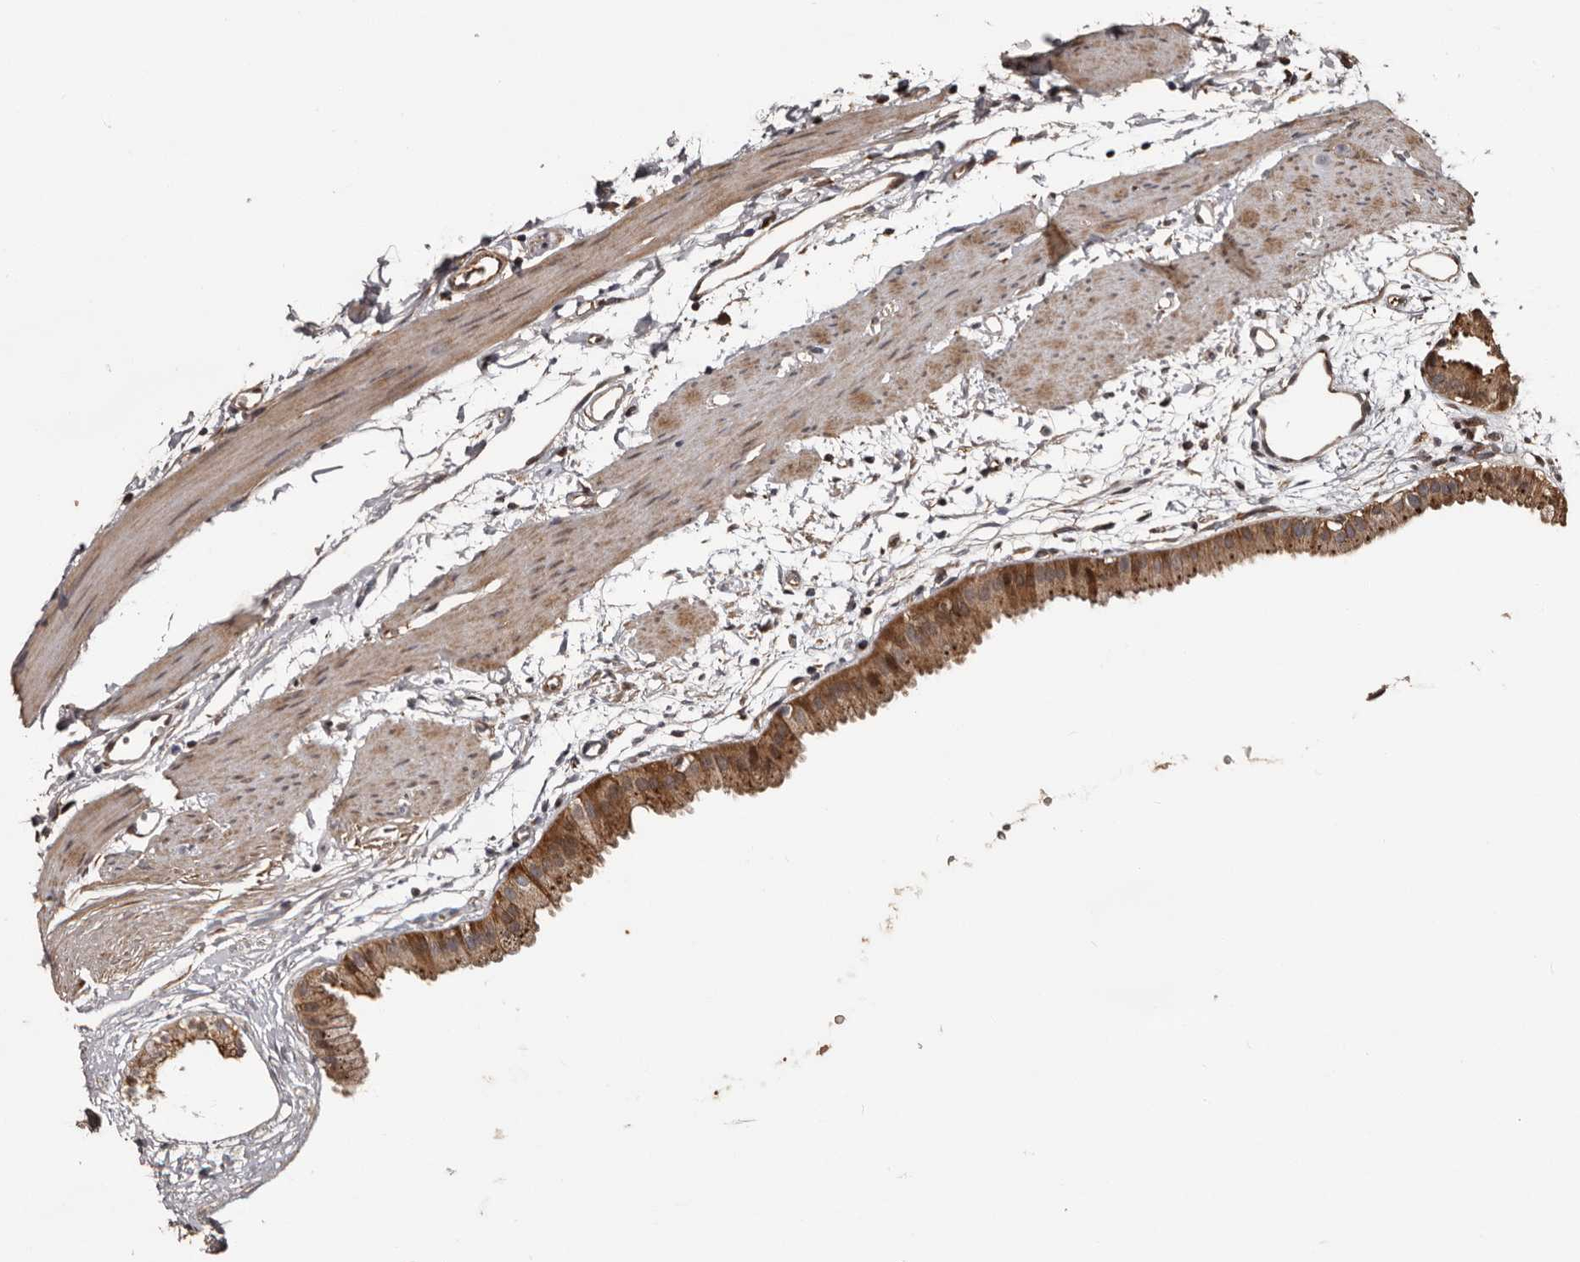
{"staining": {"intensity": "moderate", "quantity": ">75%", "location": "cytoplasmic/membranous"}, "tissue": "gallbladder", "cell_type": "Glandular cells", "image_type": "normal", "snomed": [{"axis": "morphology", "description": "Normal tissue, NOS"}, {"axis": "topography", "description": "Gallbladder"}], "caption": "IHC (DAB (3,3'-diaminobenzidine)) staining of unremarkable gallbladder shows moderate cytoplasmic/membranous protein positivity in approximately >75% of glandular cells. The staining was performed using DAB, with brown indicating positive protein expression. Nuclei are stained blue with hematoxylin.", "gene": "SERTAD4", "patient": {"sex": "female", "age": 64}}